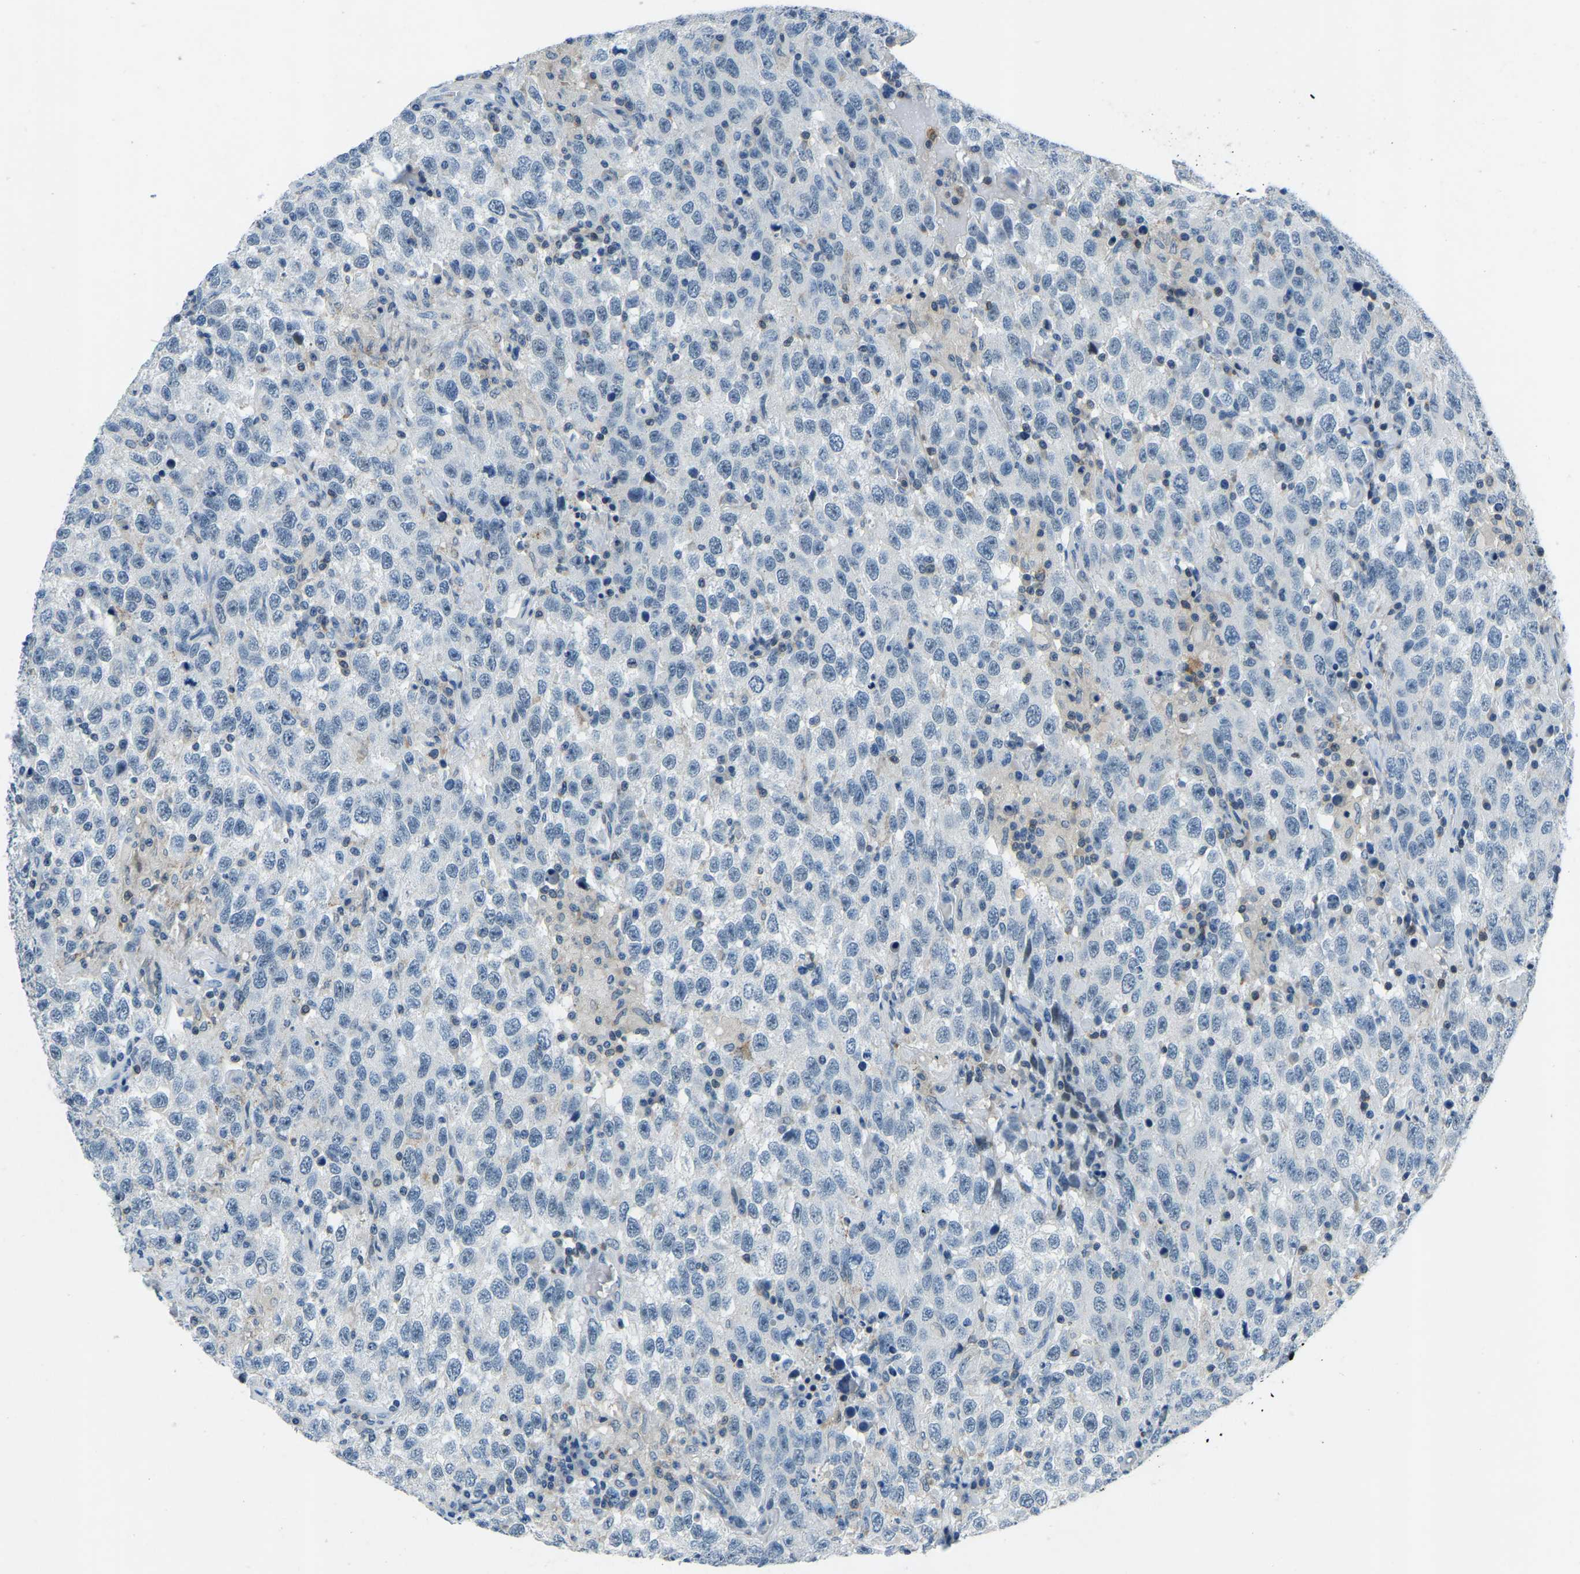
{"staining": {"intensity": "negative", "quantity": "none", "location": "none"}, "tissue": "testis cancer", "cell_type": "Tumor cells", "image_type": "cancer", "snomed": [{"axis": "morphology", "description": "Seminoma, NOS"}, {"axis": "topography", "description": "Testis"}], "caption": "DAB (3,3'-diaminobenzidine) immunohistochemical staining of testis cancer exhibits no significant positivity in tumor cells. The staining is performed using DAB (3,3'-diaminobenzidine) brown chromogen with nuclei counter-stained in using hematoxylin.", "gene": "XIRP1", "patient": {"sex": "male", "age": 41}}